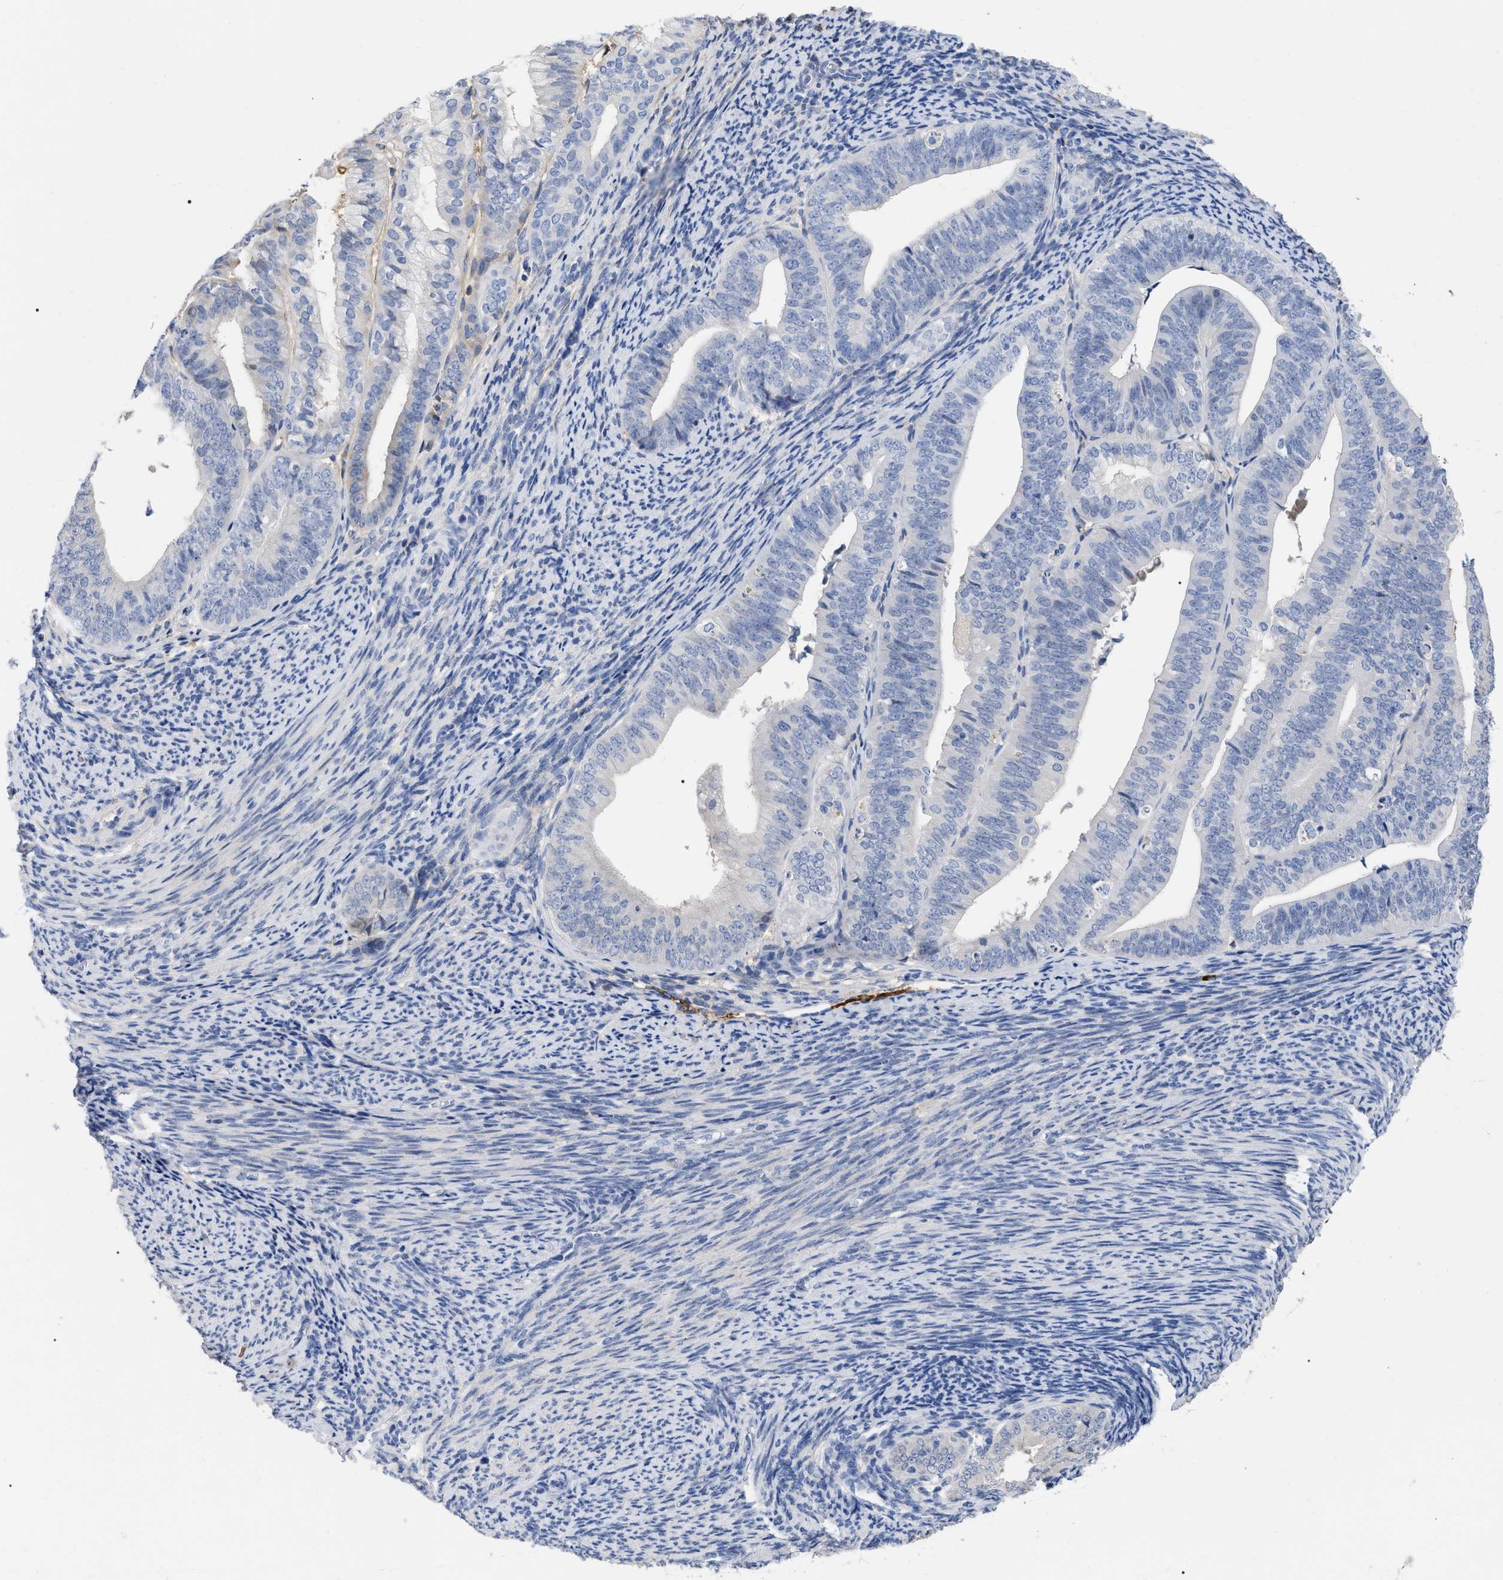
{"staining": {"intensity": "negative", "quantity": "none", "location": "none"}, "tissue": "endometrial cancer", "cell_type": "Tumor cells", "image_type": "cancer", "snomed": [{"axis": "morphology", "description": "Adenocarcinoma, NOS"}, {"axis": "topography", "description": "Endometrium"}], "caption": "Endometrial cancer (adenocarcinoma) was stained to show a protein in brown. There is no significant positivity in tumor cells.", "gene": "IGHV5-51", "patient": {"sex": "female", "age": 63}}